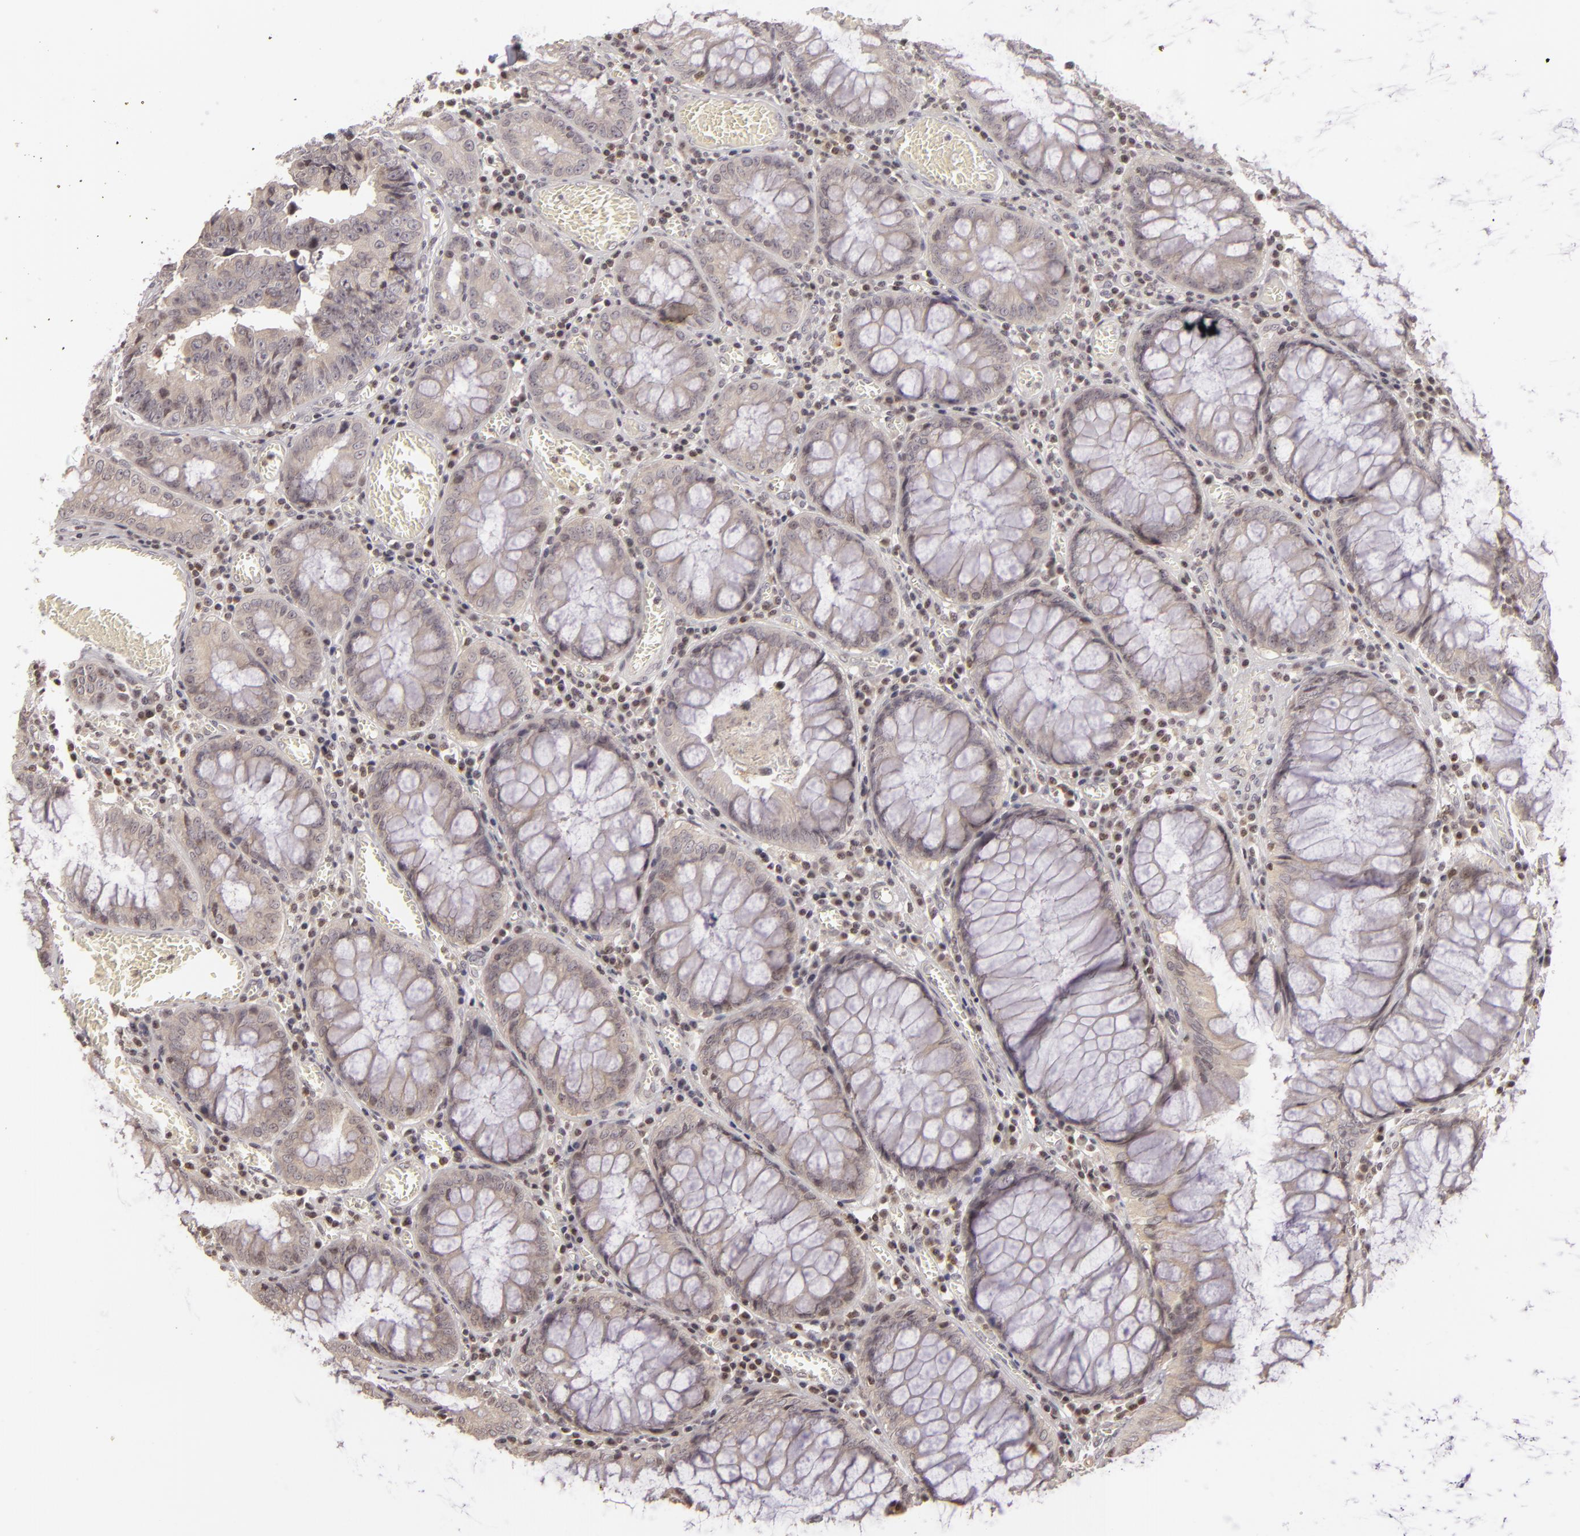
{"staining": {"intensity": "weak", "quantity": "<25%", "location": "nuclear"}, "tissue": "colorectal cancer", "cell_type": "Tumor cells", "image_type": "cancer", "snomed": [{"axis": "morphology", "description": "Adenocarcinoma, NOS"}, {"axis": "topography", "description": "Rectum"}], "caption": "This is a histopathology image of immunohistochemistry staining of colorectal adenocarcinoma, which shows no expression in tumor cells.", "gene": "AKAP6", "patient": {"sex": "female", "age": 98}}